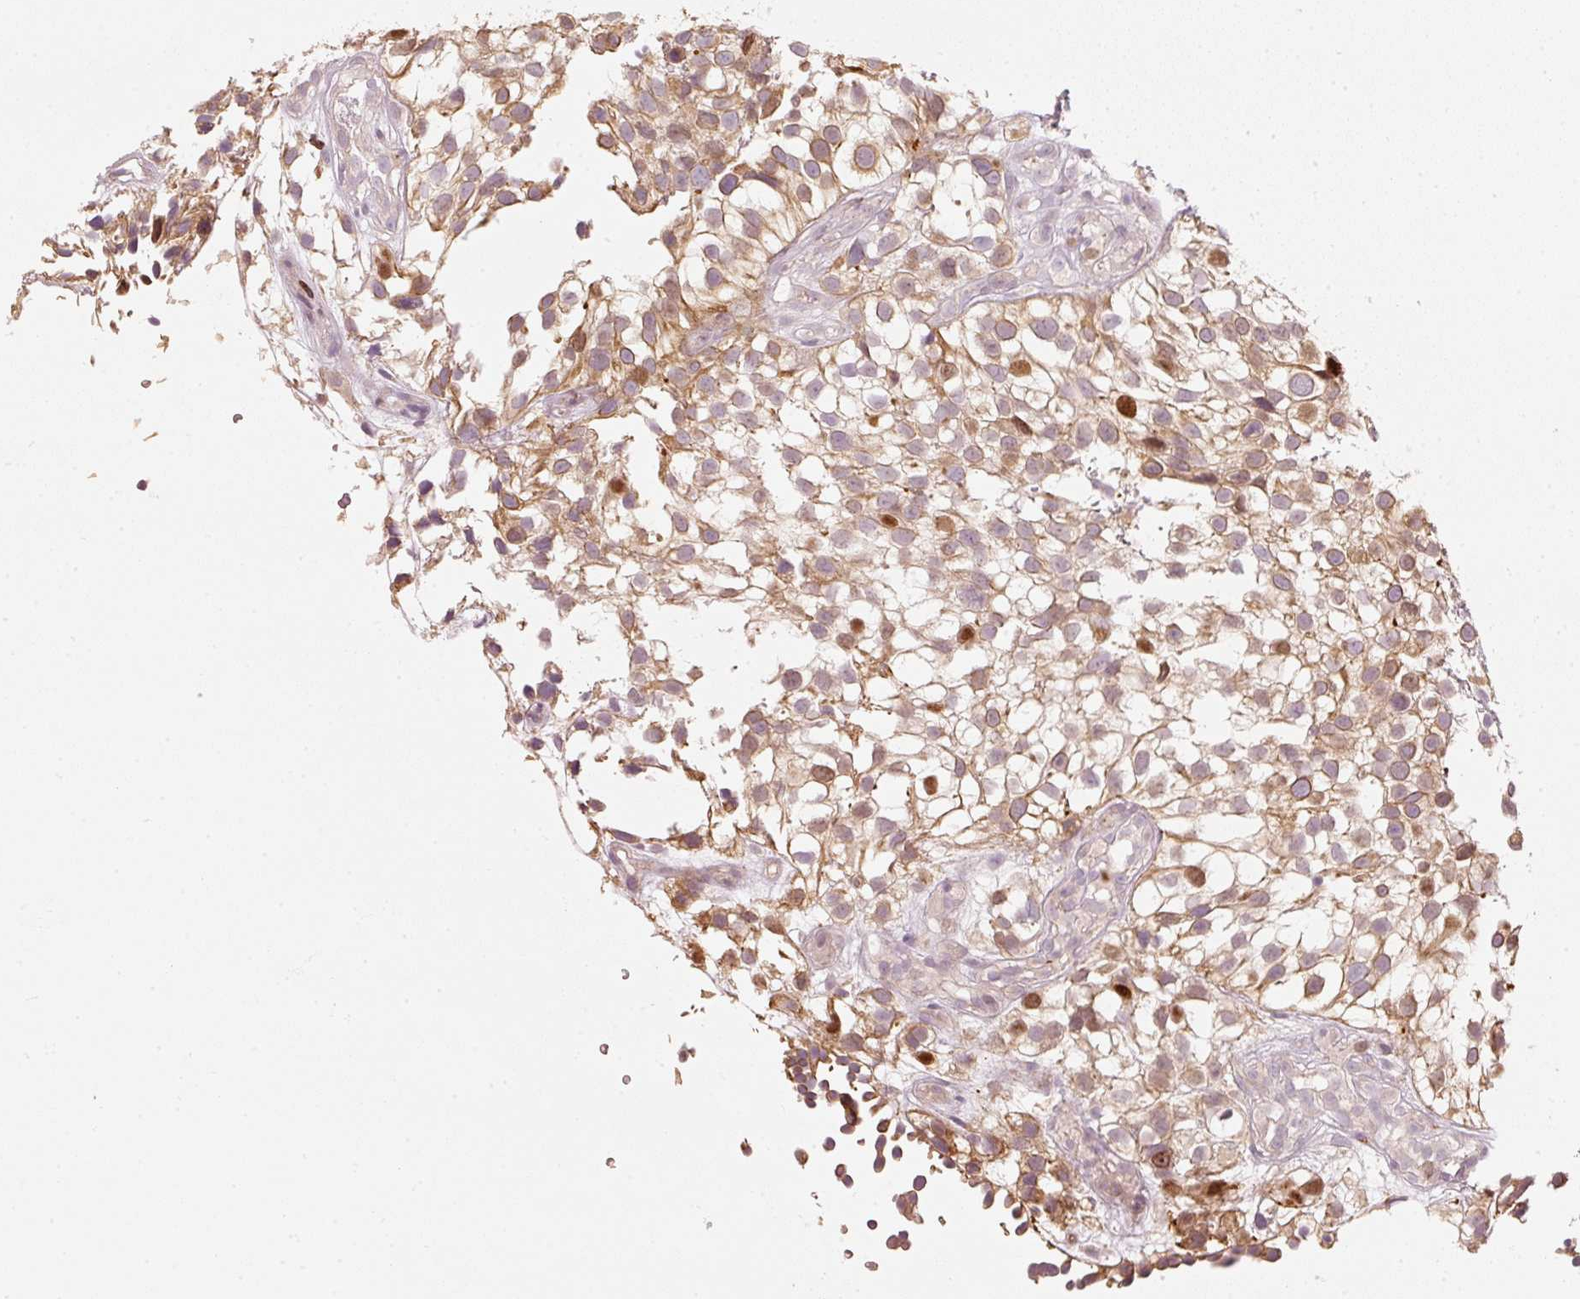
{"staining": {"intensity": "moderate", "quantity": ">75%", "location": "cytoplasmic/membranous,nuclear"}, "tissue": "urothelial cancer", "cell_type": "Tumor cells", "image_type": "cancer", "snomed": [{"axis": "morphology", "description": "Urothelial carcinoma, High grade"}, {"axis": "topography", "description": "Urinary bladder"}], "caption": "A micrograph of human urothelial cancer stained for a protein reveals moderate cytoplasmic/membranous and nuclear brown staining in tumor cells.", "gene": "TREX2", "patient": {"sex": "male", "age": 56}}